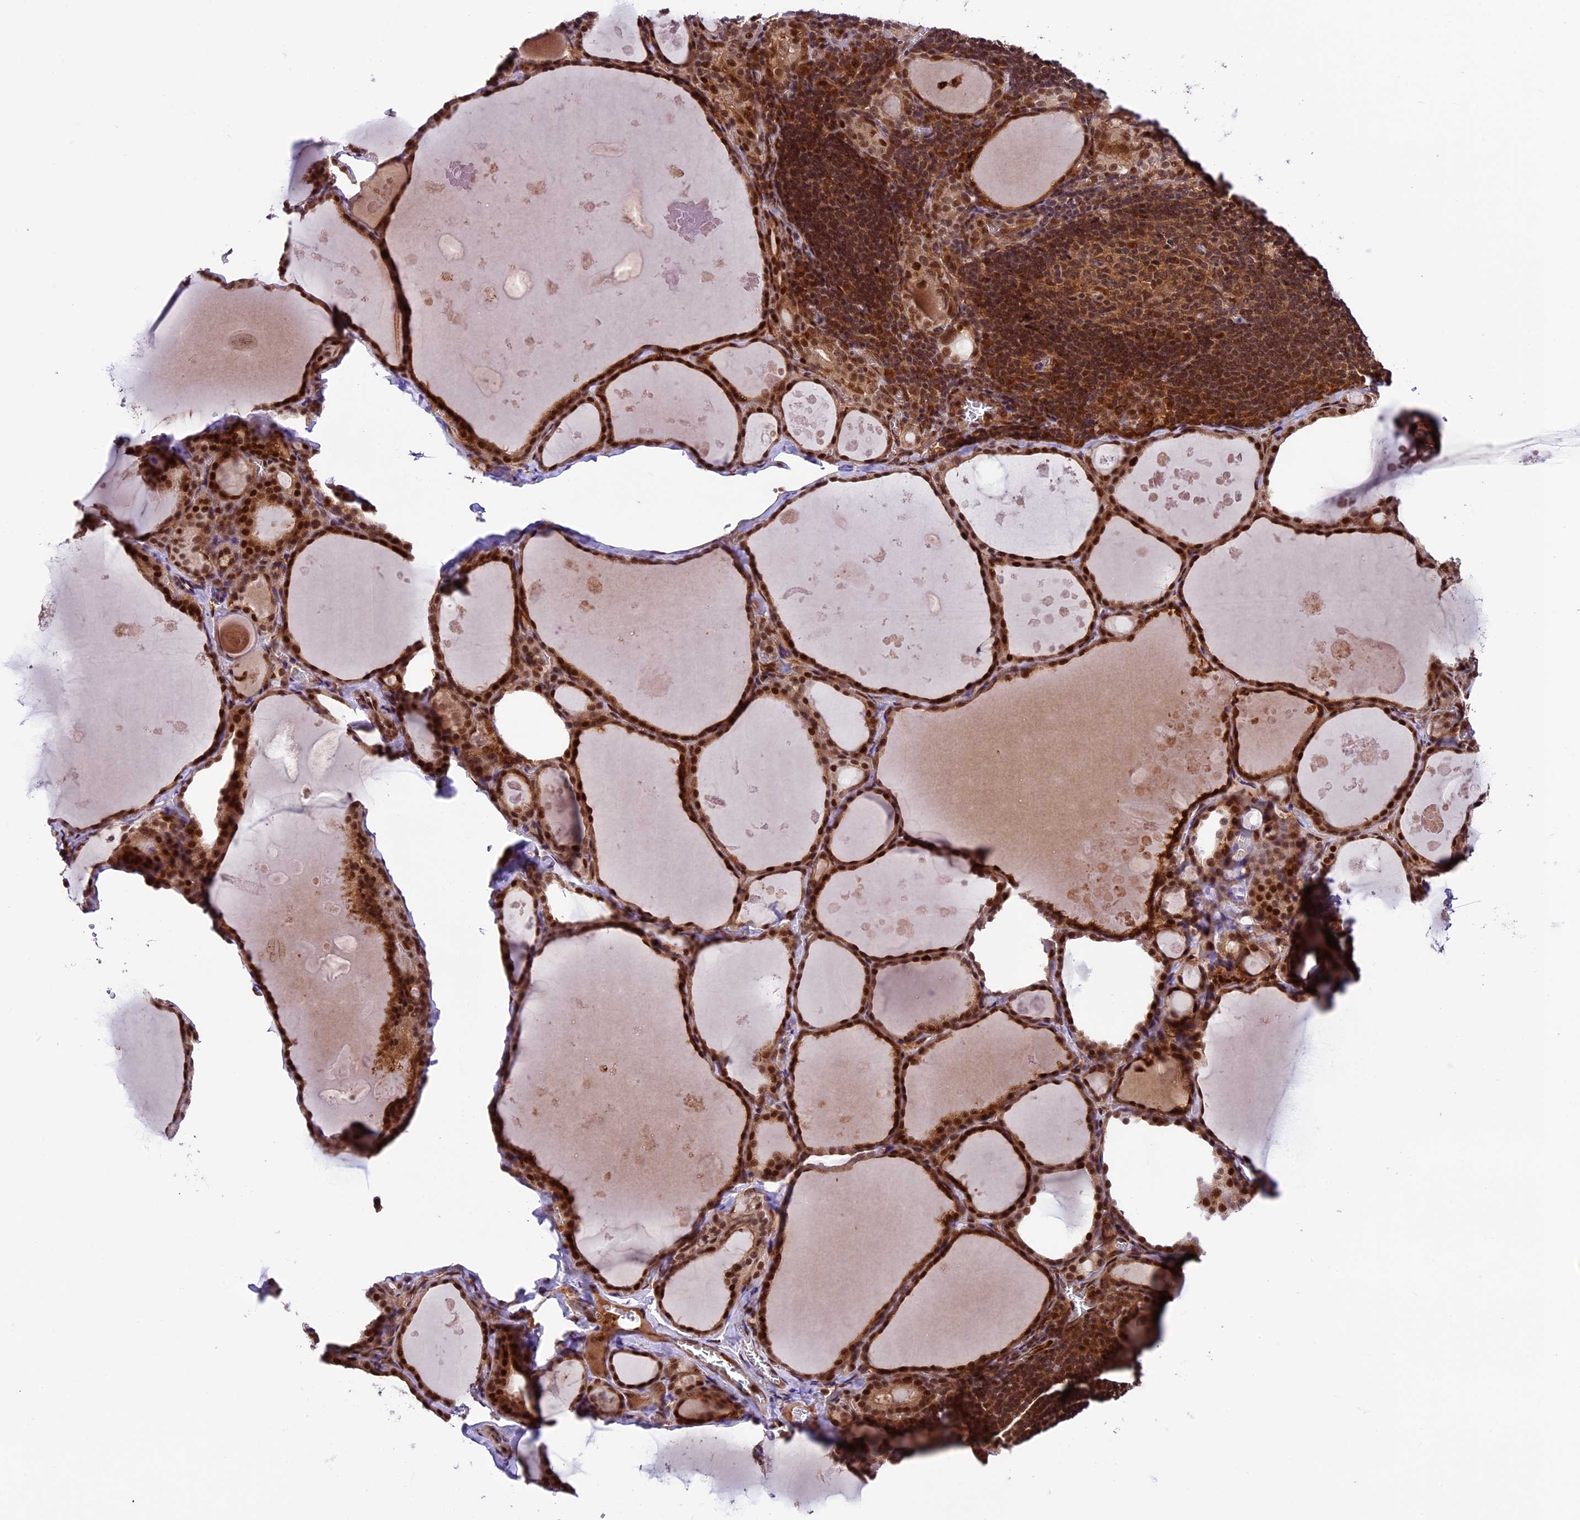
{"staining": {"intensity": "strong", "quantity": ">75%", "location": "cytoplasmic/membranous,nuclear"}, "tissue": "thyroid gland", "cell_type": "Glandular cells", "image_type": "normal", "snomed": [{"axis": "morphology", "description": "Normal tissue, NOS"}, {"axis": "topography", "description": "Thyroid gland"}], "caption": "Protein expression analysis of benign human thyroid gland reveals strong cytoplasmic/membranous,nuclear positivity in about >75% of glandular cells.", "gene": "DHX38", "patient": {"sex": "male", "age": 56}}